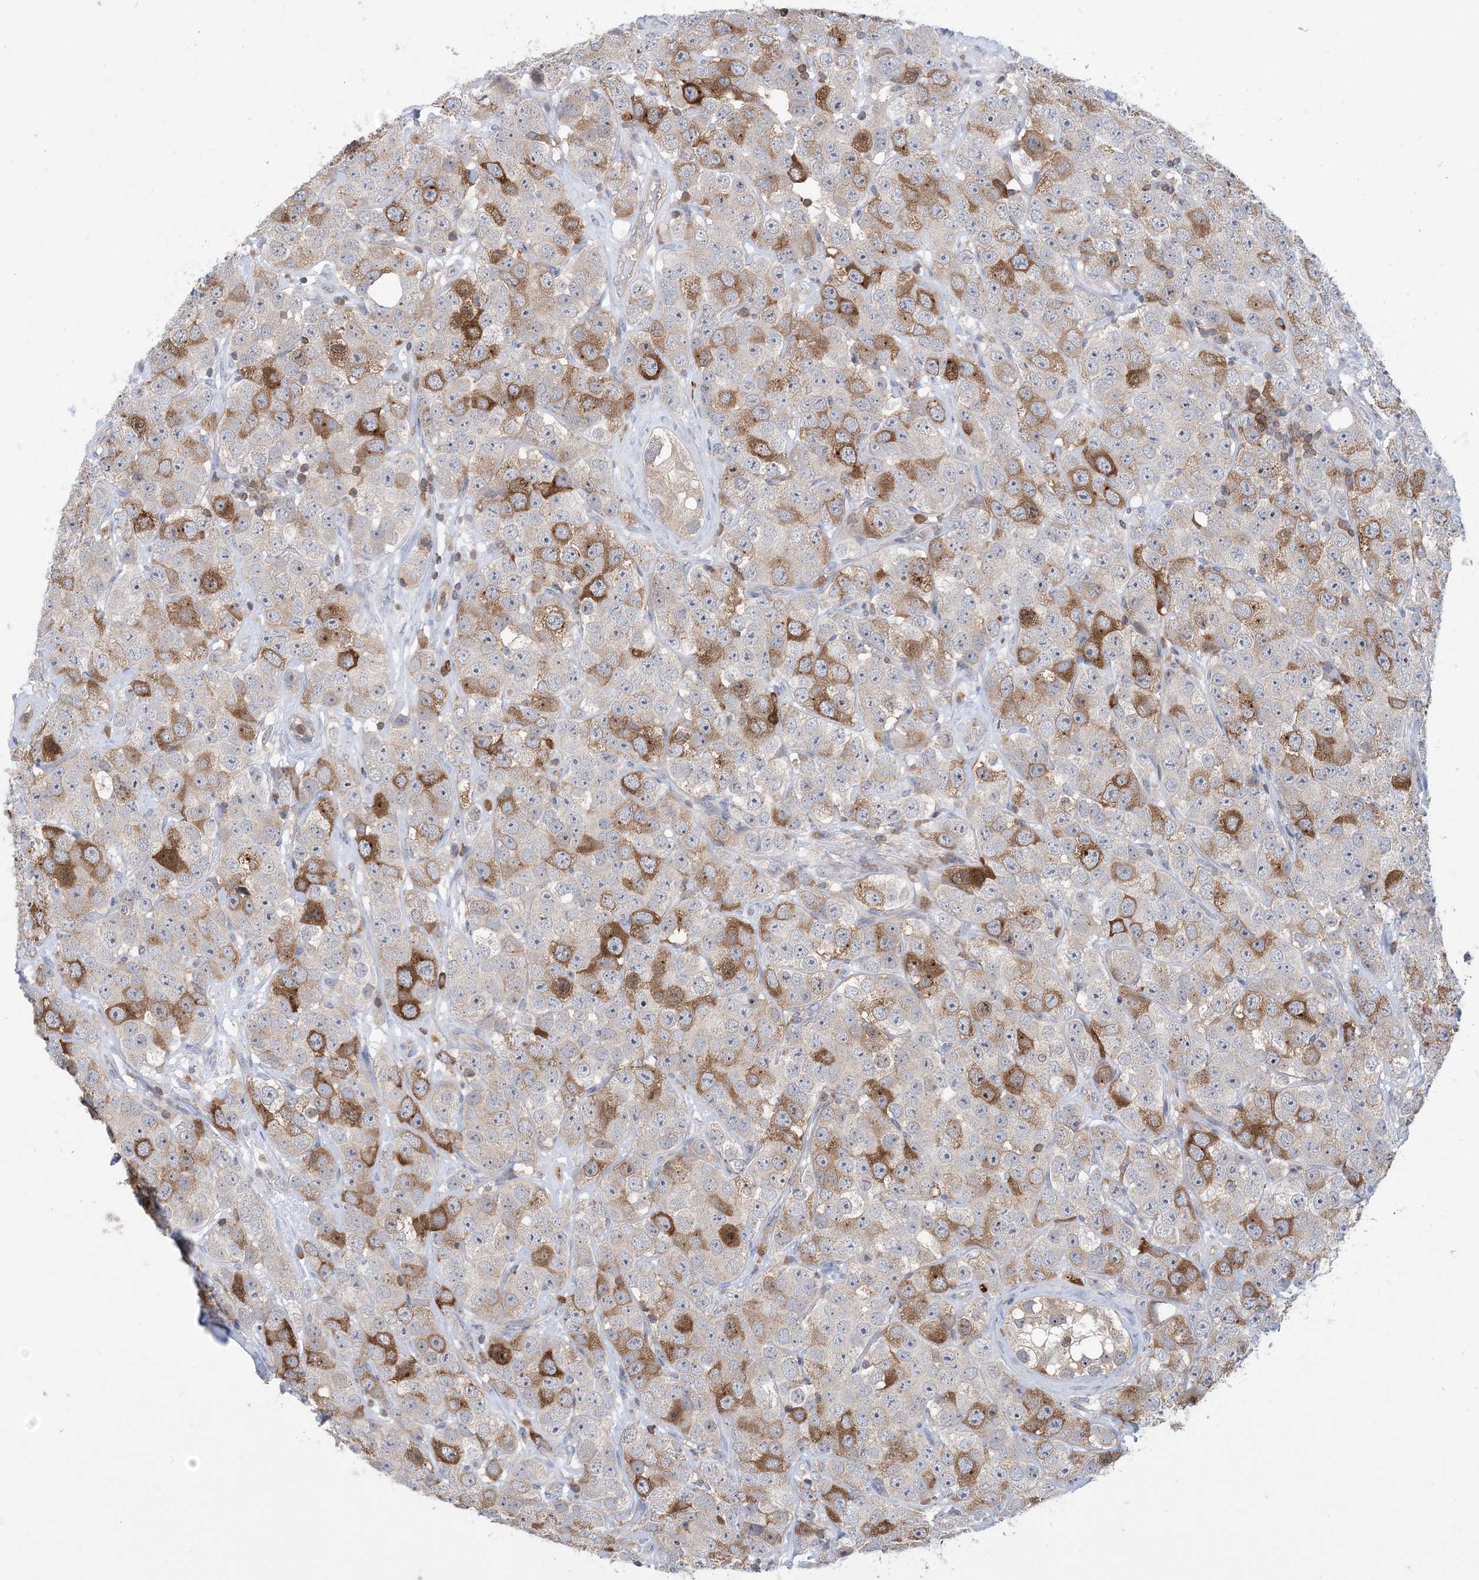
{"staining": {"intensity": "moderate", "quantity": "25%-75%", "location": "cytoplasmic/membranous"}, "tissue": "testis cancer", "cell_type": "Tumor cells", "image_type": "cancer", "snomed": [{"axis": "morphology", "description": "Seminoma, NOS"}, {"axis": "topography", "description": "Testis"}], "caption": "Testis cancer (seminoma) tissue shows moderate cytoplasmic/membranous positivity in approximately 25%-75% of tumor cells, visualized by immunohistochemistry.", "gene": "AOC1", "patient": {"sex": "male", "age": 28}}